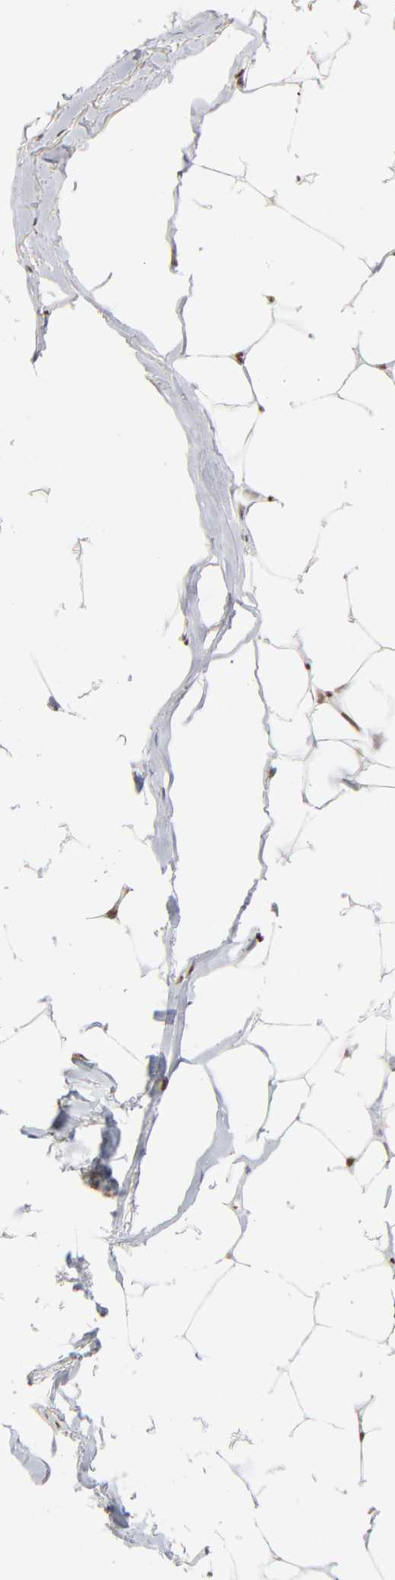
{"staining": {"intensity": "moderate", "quantity": "25%-75%", "location": "nuclear"}, "tissue": "breast cancer", "cell_type": "Tumor cells", "image_type": "cancer", "snomed": [{"axis": "morphology", "description": "Lobular carcinoma"}, {"axis": "topography", "description": "Breast"}], "caption": "Tumor cells exhibit medium levels of moderate nuclear expression in approximately 25%-75% of cells in human lobular carcinoma (breast). (IHC, brightfield microscopy, high magnification).", "gene": "WAS", "patient": {"sex": "female", "age": 55}}